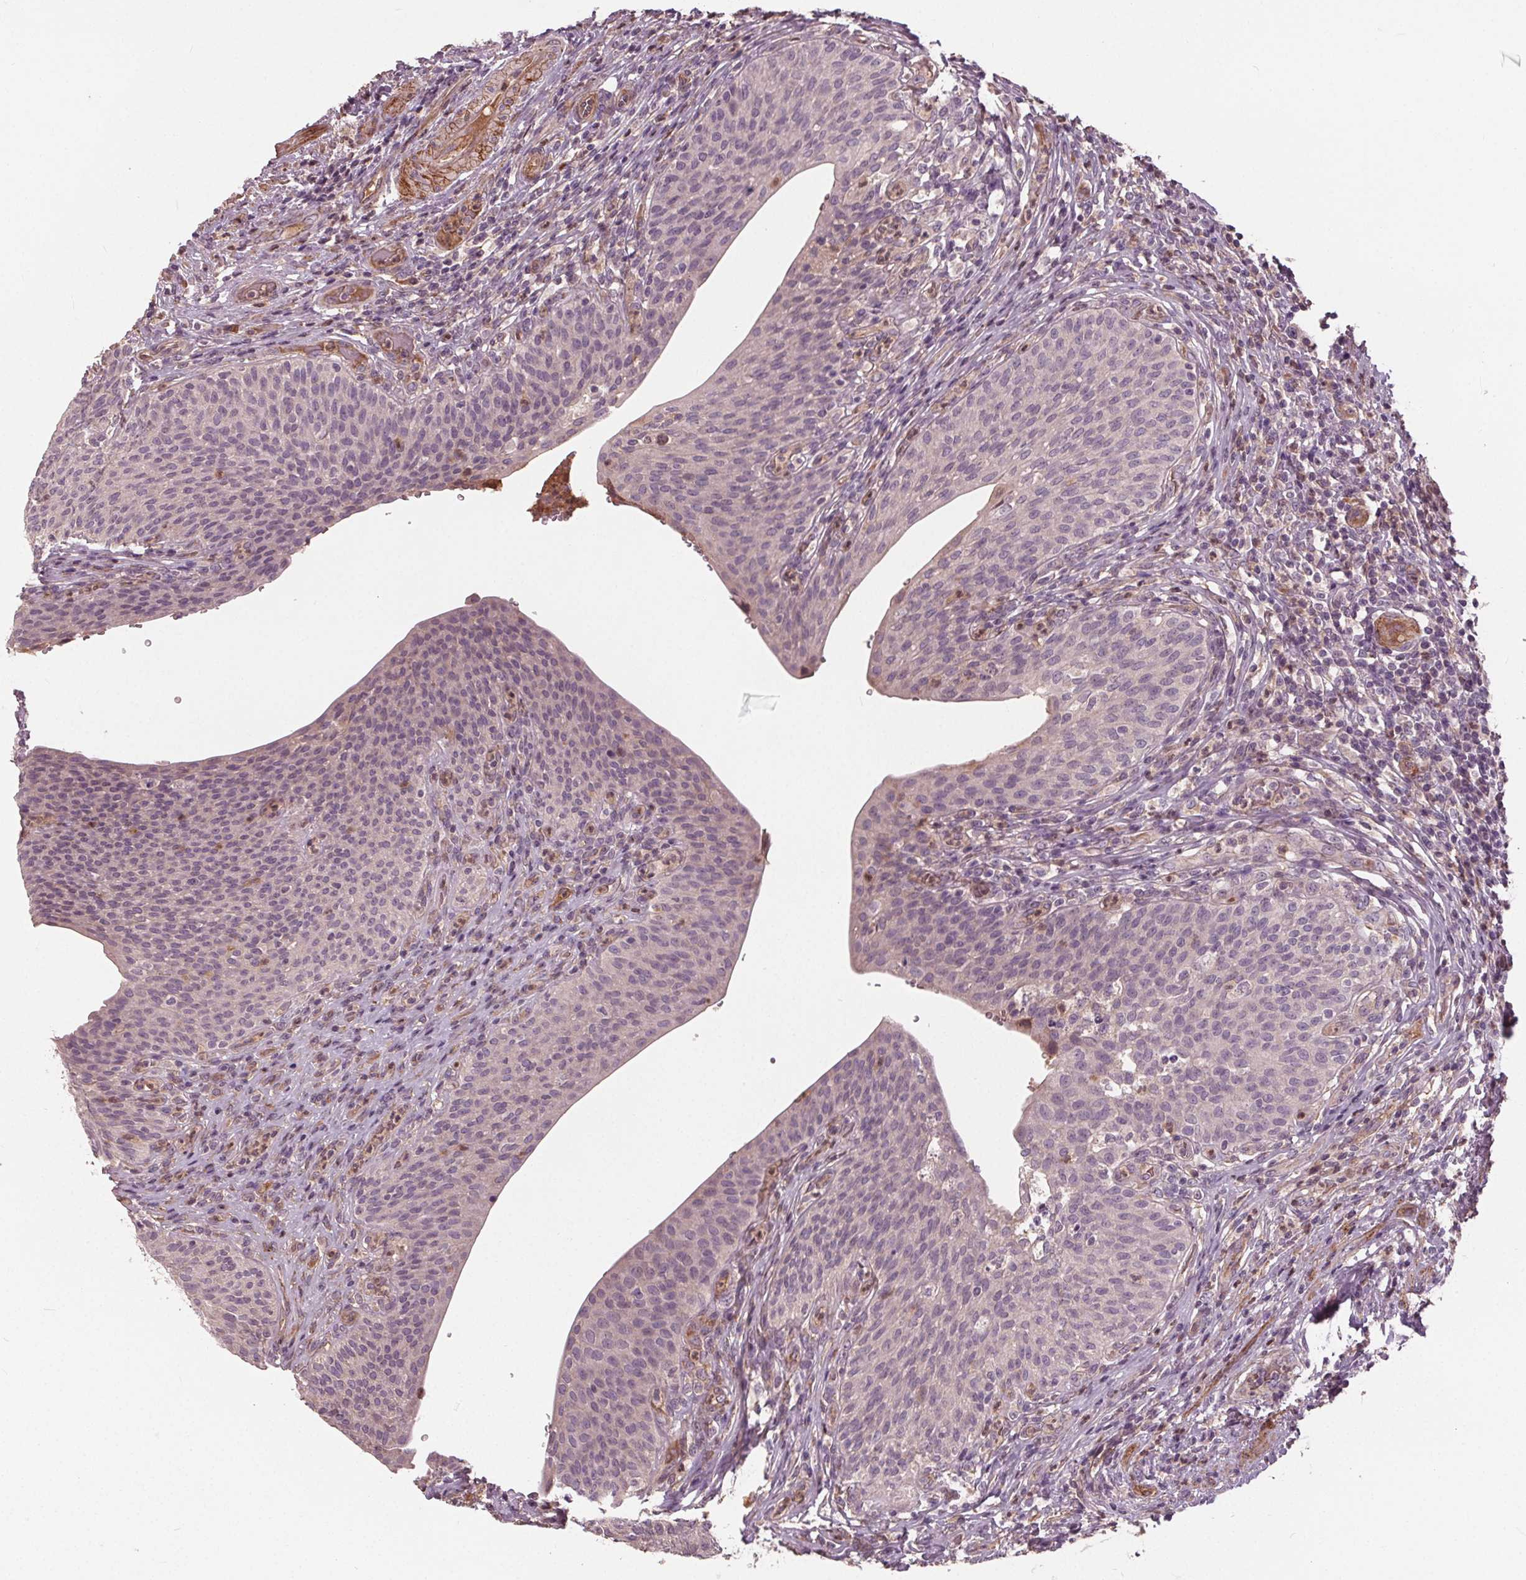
{"staining": {"intensity": "negative", "quantity": "none", "location": "none"}, "tissue": "urinary bladder", "cell_type": "Urothelial cells", "image_type": "normal", "snomed": [{"axis": "morphology", "description": "Normal tissue, NOS"}, {"axis": "topography", "description": "Urinary bladder"}, {"axis": "topography", "description": "Peripheral nerve tissue"}], "caption": "This micrograph is of unremarkable urinary bladder stained with immunohistochemistry to label a protein in brown with the nuclei are counter-stained blue. There is no expression in urothelial cells. (DAB immunohistochemistry (IHC) visualized using brightfield microscopy, high magnification).", "gene": "PDGFD", "patient": {"sex": "male", "age": 66}}